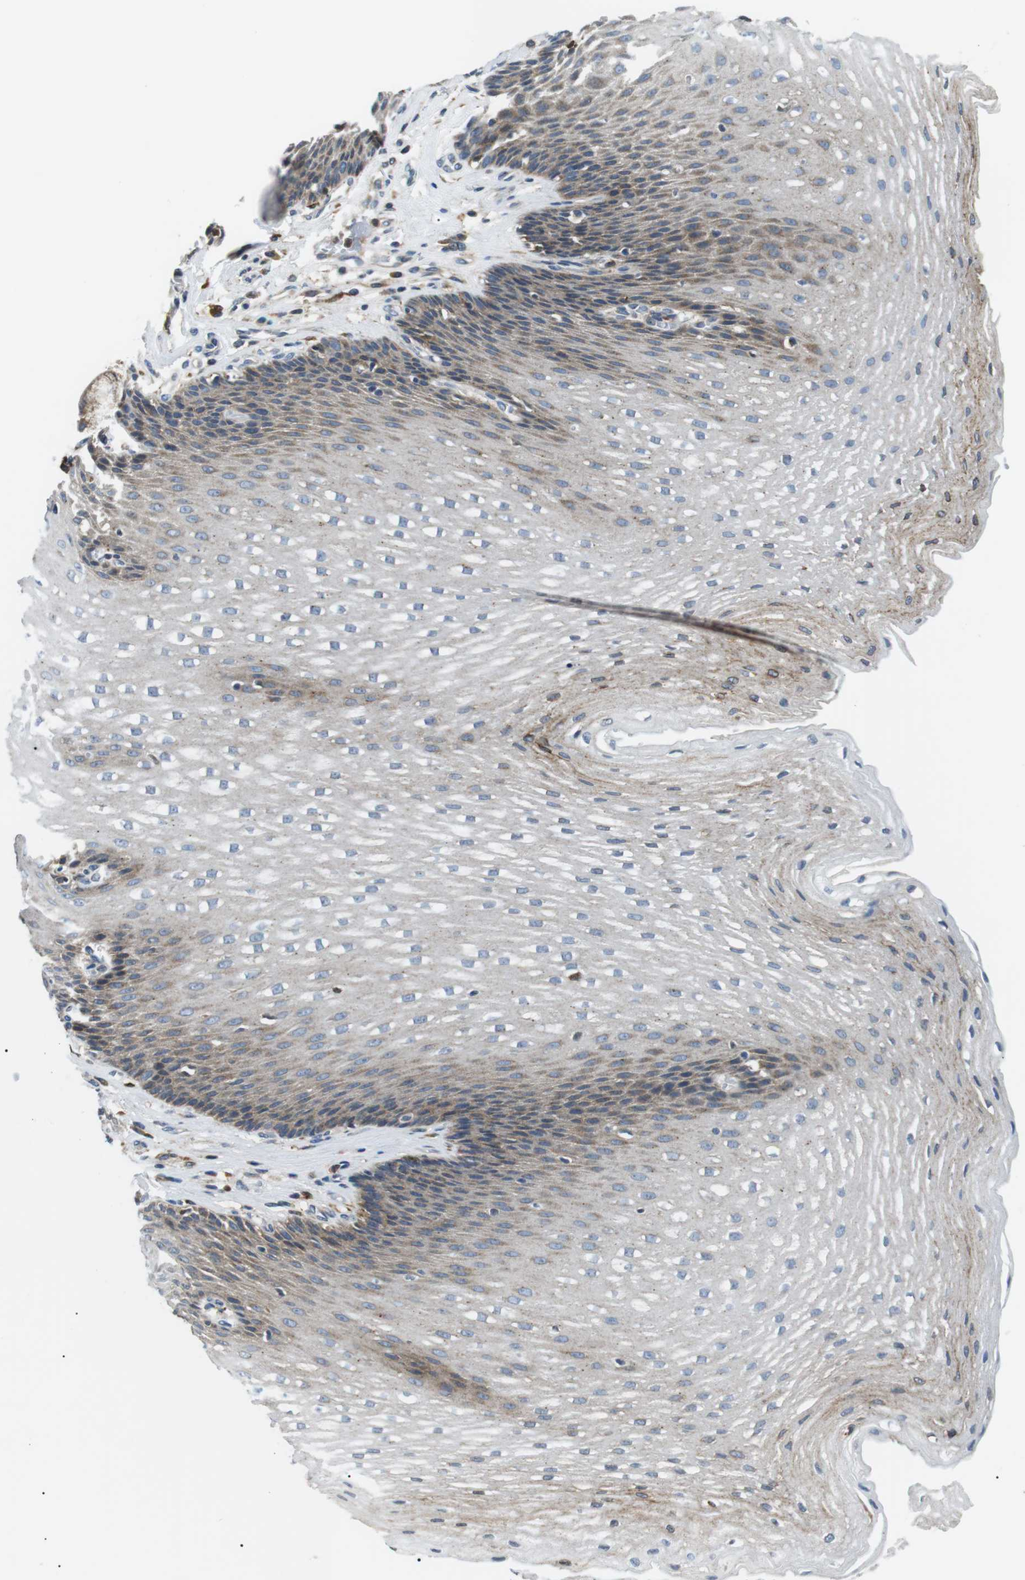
{"staining": {"intensity": "moderate", "quantity": "25%-75%", "location": "cytoplasmic/membranous"}, "tissue": "esophagus", "cell_type": "Squamous epithelial cells", "image_type": "normal", "snomed": [{"axis": "morphology", "description": "Normal tissue, NOS"}, {"axis": "topography", "description": "Esophagus"}], "caption": "Immunohistochemistry (IHC) image of unremarkable human esophagus stained for a protein (brown), which displays medium levels of moderate cytoplasmic/membranous positivity in about 25%-75% of squamous epithelial cells.", "gene": "RAB9A", "patient": {"sex": "male", "age": 48}}